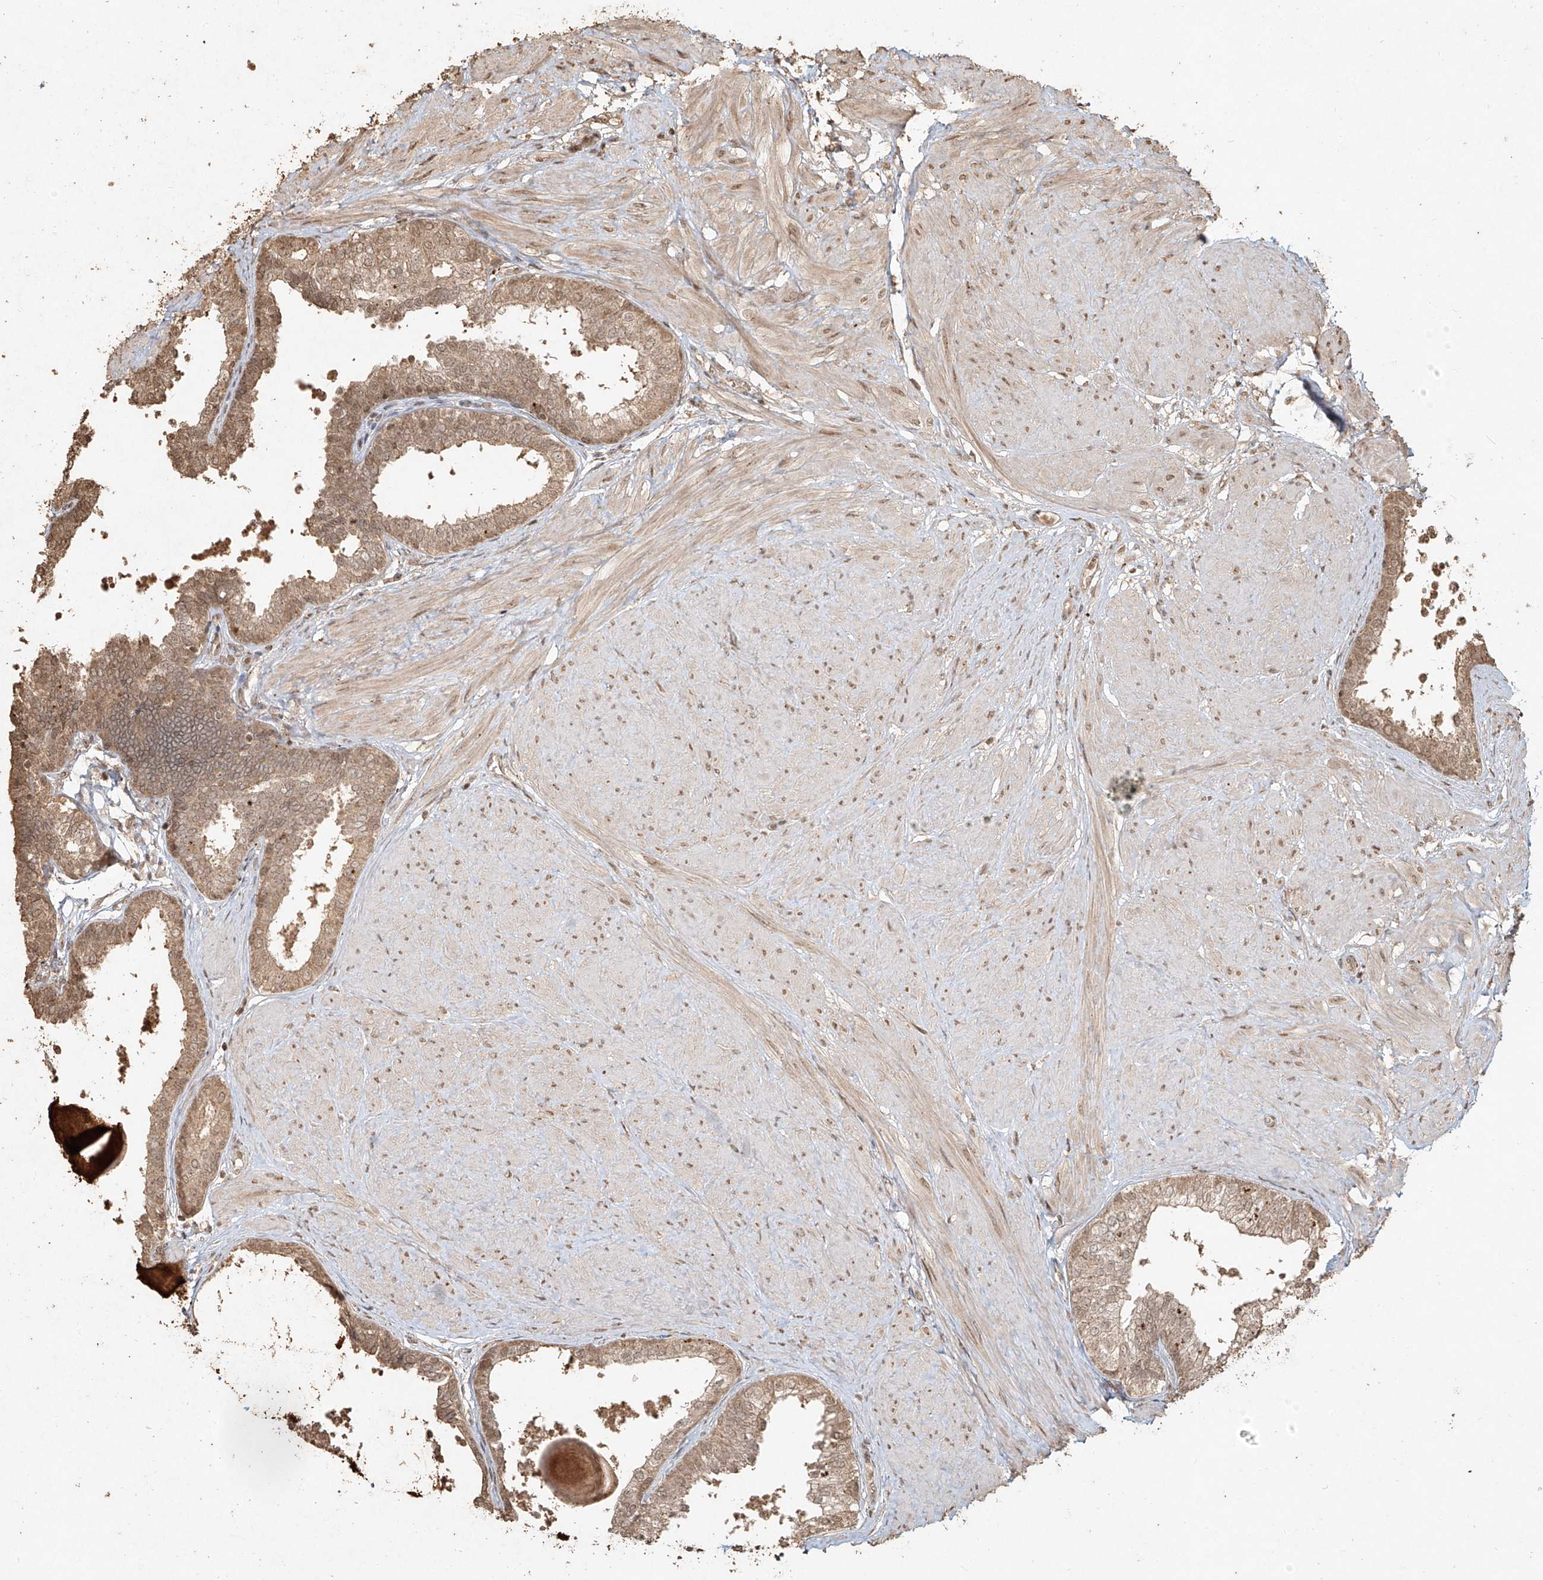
{"staining": {"intensity": "moderate", "quantity": ">75%", "location": "cytoplasmic/membranous,nuclear"}, "tissue": "prostate", "cell_type": "Glandular cells", "image_type": "normal", "snomed": [{"axis": "morphology", "description": "Normal tissue, NOS"}, {"axis": "topography", "description": "Prostate"}], "caption": "This micrograph reveals immunohistochemistry (IHC) staining of unremarkable human prostate, with medium moderate cytoplasmic/membranous,nuclear staining in about >75% of glandular cells.", "gene": "UBE2K", "patient": {"sex": "male", "age": 48}}